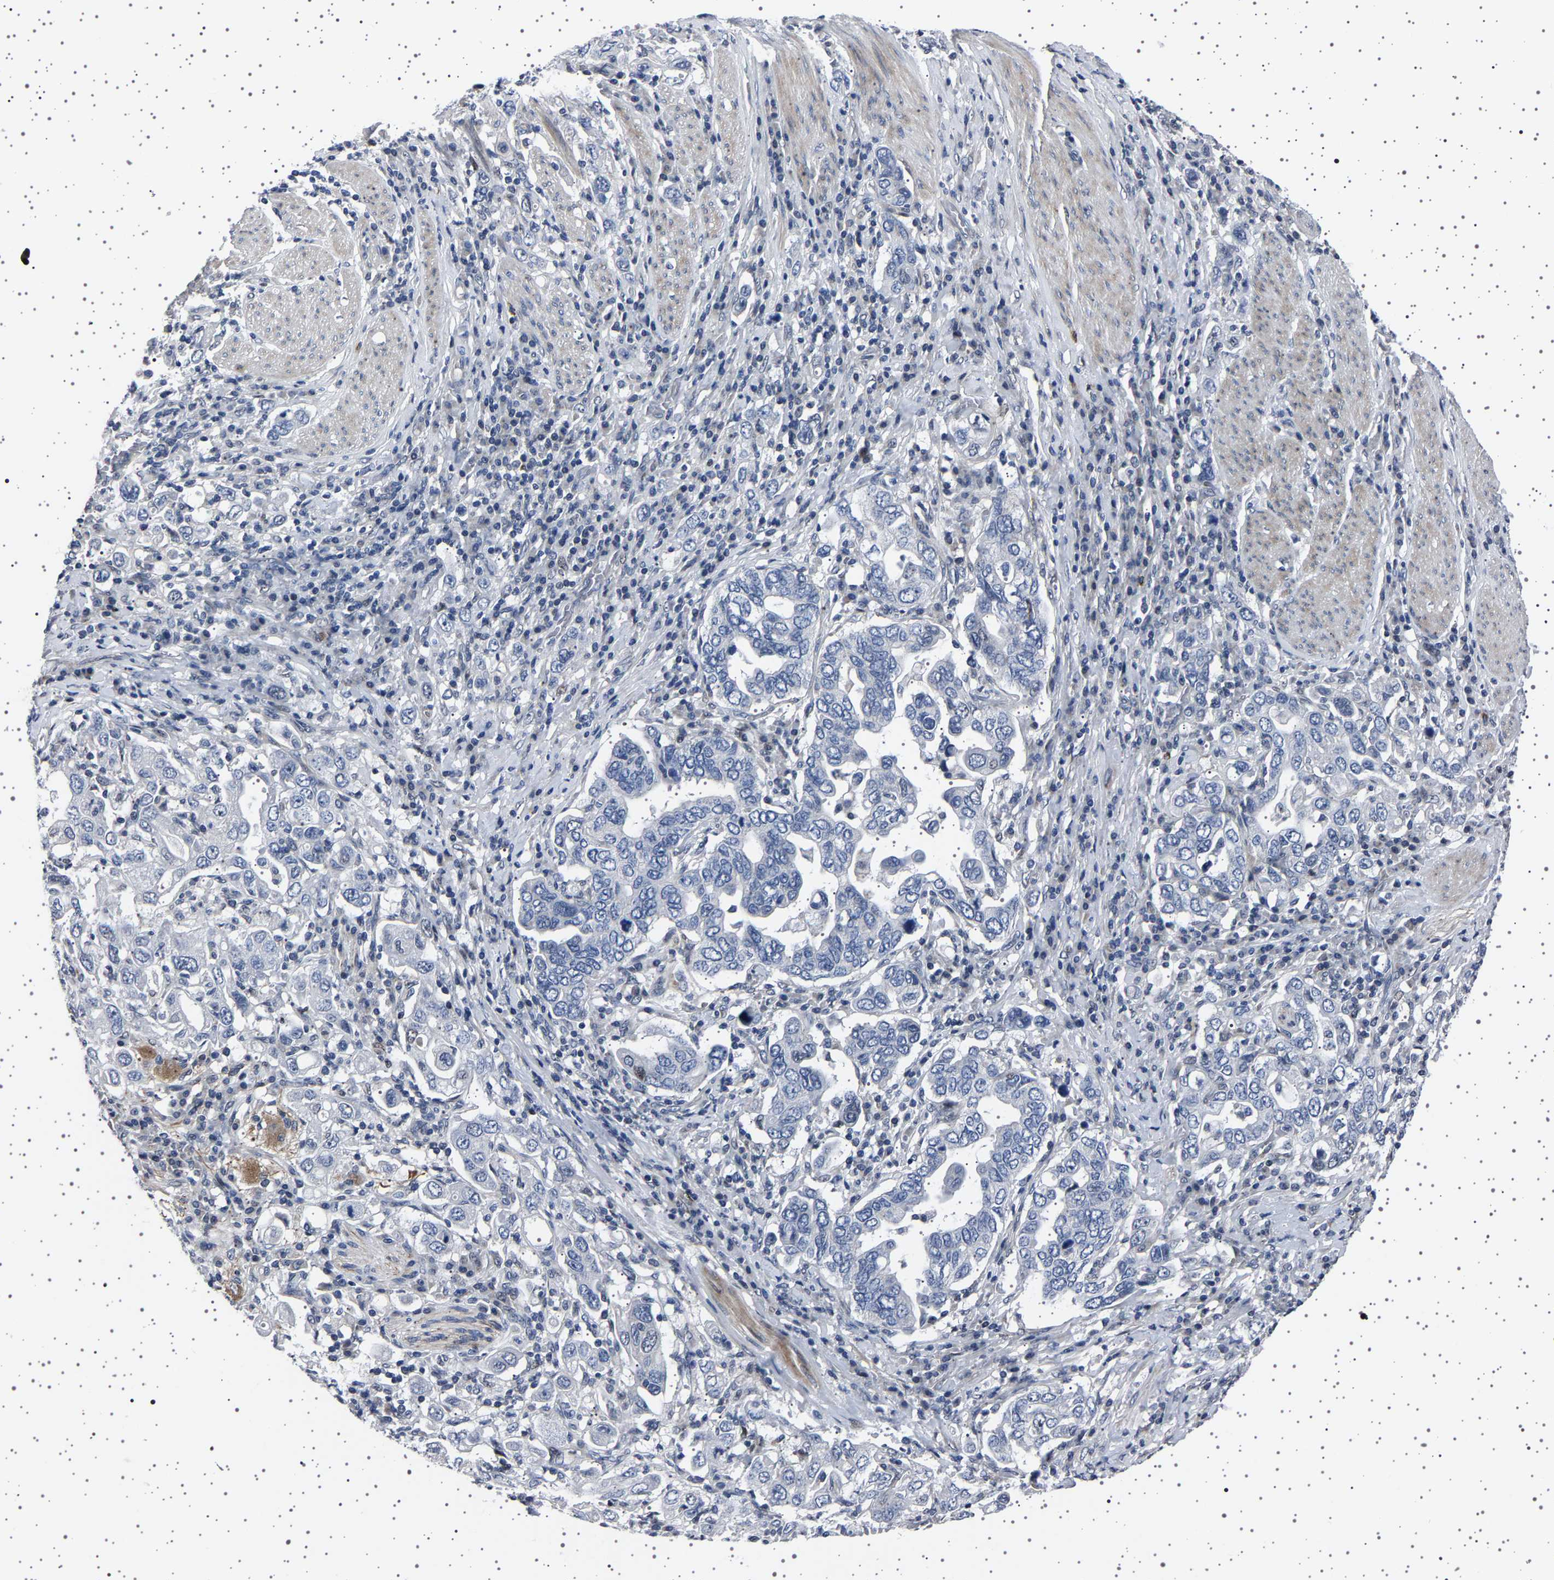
{"staining": {"intensity": "negative", "quantity": "none", "location": "none"}, "tissue": "stomach cancer", "cell_type": "Tumor cells", "image_type": "cancer", "snomed": [{"axis": "morphology", "description": "Adenocarcinoma, NOS"}, {"axis": "topography", "description": "Stomach, upper"}], "caption": "This is a micrograph of immunohistochemistry staining of adenocarcinoma (stomach), which shows no positivity in tumor cells.", "gene": "PAK5", "patient": {"sex": "male", "age": 62}}